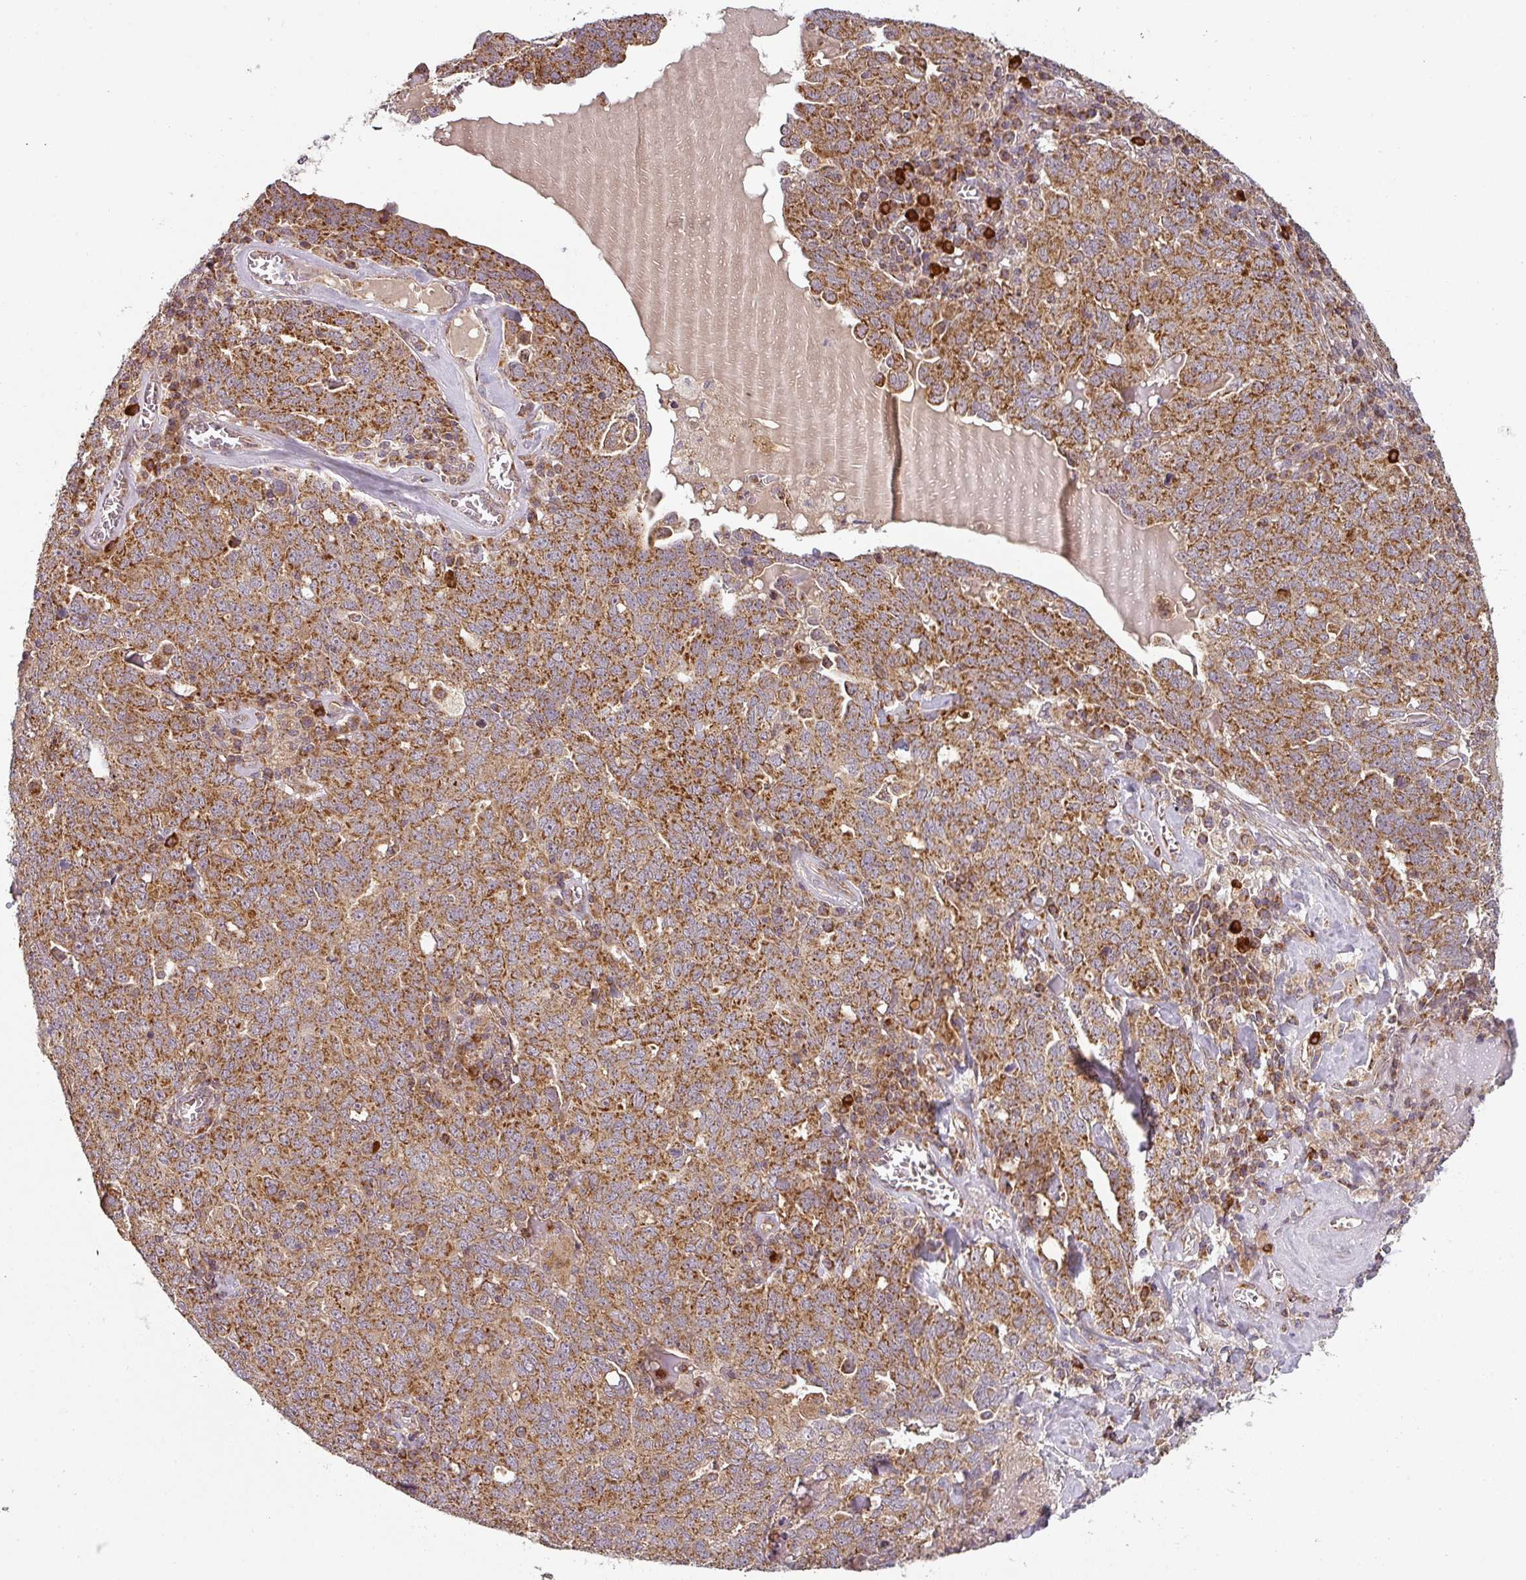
{"staining": {"intensity": "moderate", "quantity": ">75%", "location": "cytoplasmic/membranous"}, "tissue": "ovarian cancer", "cell_type": "Tumor cells", "image_type": "cancer", "snomed": [{"axis": "morphology", "description": "Carcinoma, endometroid"}, {"axis": "topography", "description": "Ovary"}], "caption": "Immunohistochemistry (IHC) micrograph of neoplastic tissue: ovarian cancer stained using IHC reveals medium levels of moderate protein expression localized specifically in the cytoplasmic/membranous of tumor cells, appearing as a cytoplasmic/membranous brown color.", "gene": "MRPS16", "patient": {"sex": "female", "age": 62}}